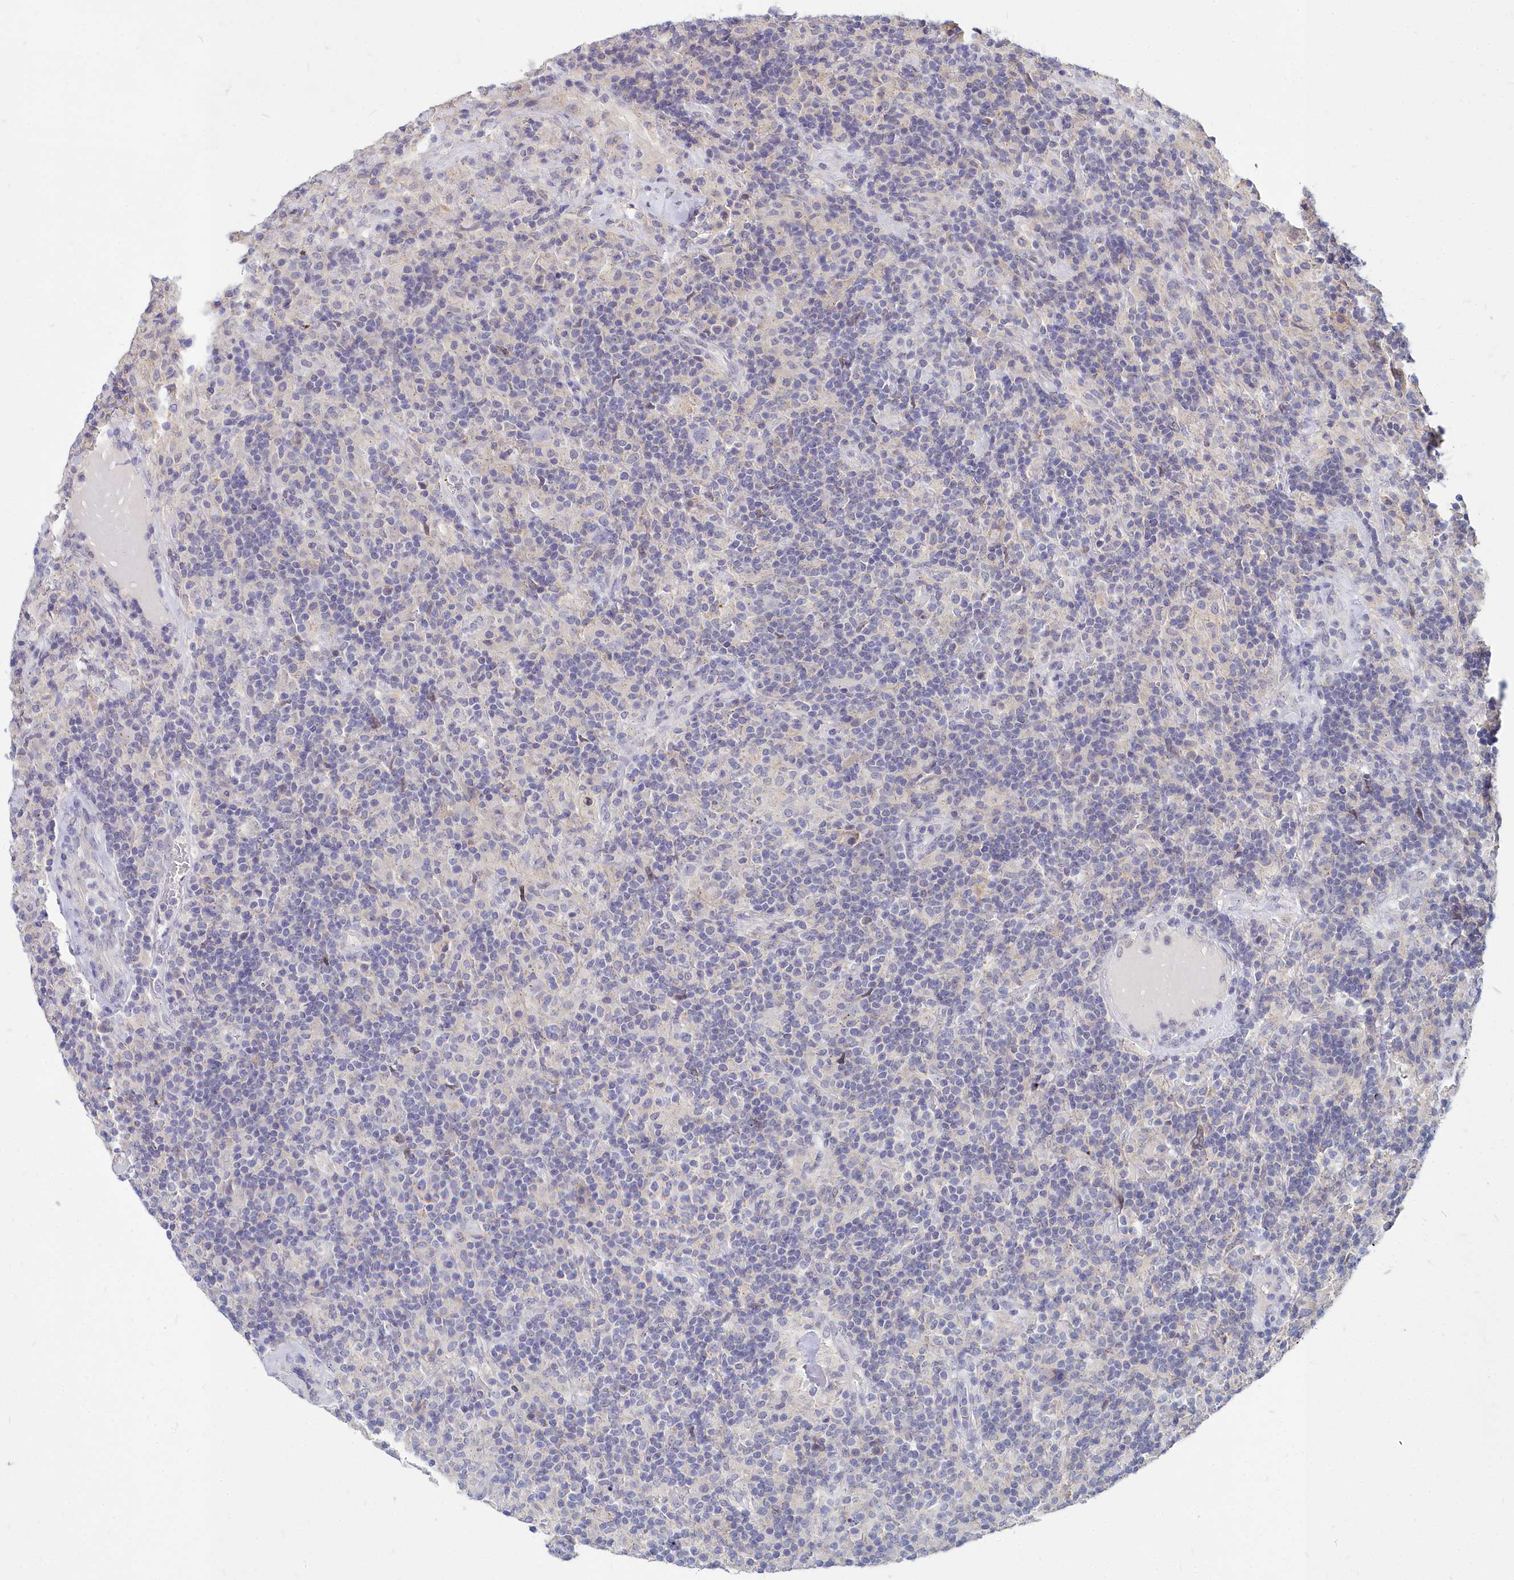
{"staining": {"intensity": "negative", "quantity": "none", "location": "none"}, "tissue": "lymphoma", "cell_type": "Tumor cells", "image_type": "cancer", "snomed": [{"axis": "morphology", "description": "Hodgkin's disease, NOS"}, {"axis": "topography", "description": "Lymph node"}], "caption": "Lymphoma was stained to show a protein in brown. There is no significant expression in tumor cells.", "gene": "NOXA1", "patient": {"sex": "male", "age": 70}}